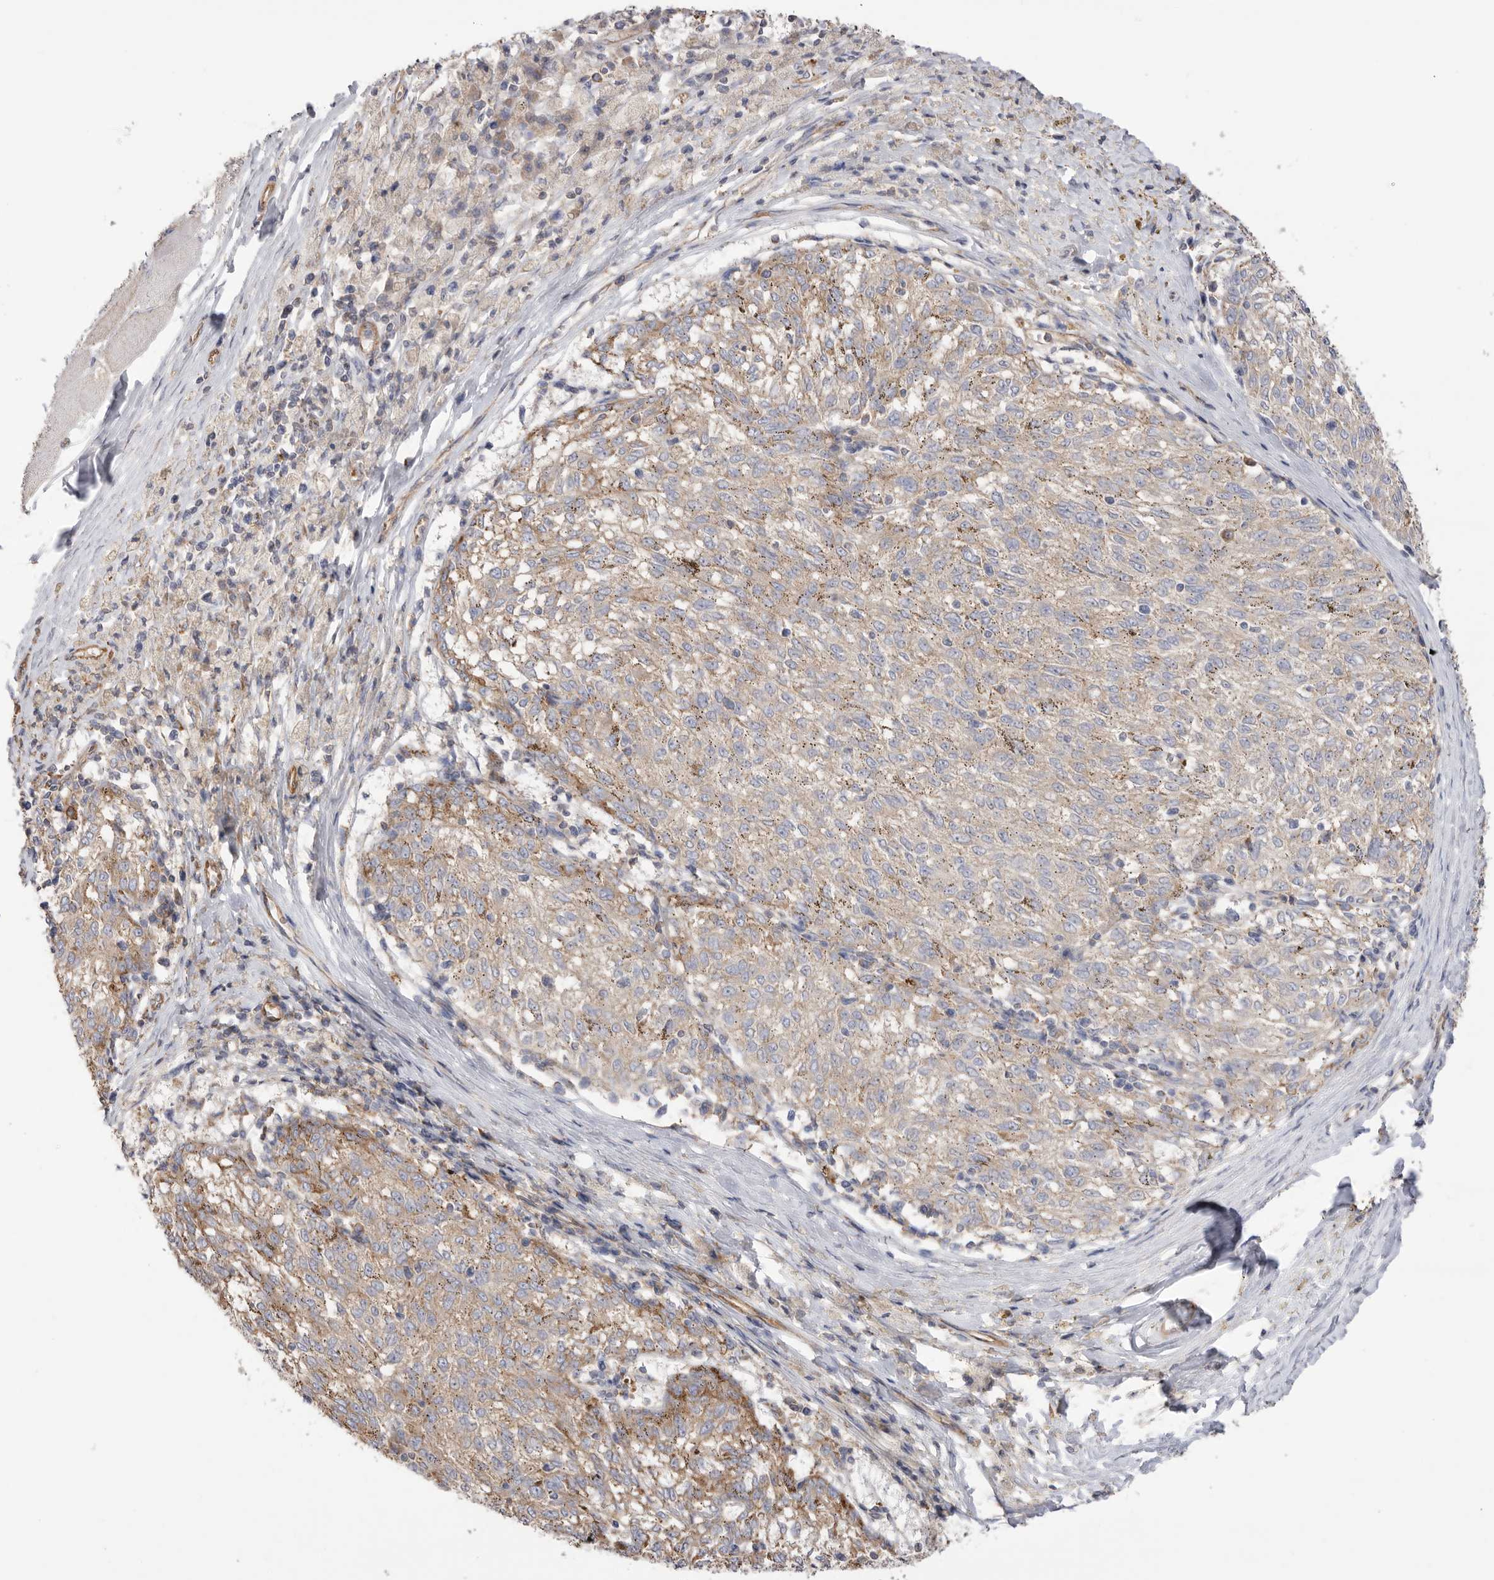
{"staining": {"intensity": "weak", "quantity": "25%-75%", "location": "cytoplasmic/membranous"}, "tissue": "melanoma", "cell_type": "Tumor cells", "image_type": "cancer", "snomed": [{"axis": "morphology", "description": "Malignant melanoma, NOS"}, {"axis": "topography", "description": "Skin"}], "caption": "There is low levels of weak cytoplasmic/membranous positivity in tumor cells of malignant melanoma, as demonstrated by immunohistochemical staining (brown color).", "gene": "SERBP1", "patient": {"sex": "female", "age": 72}}